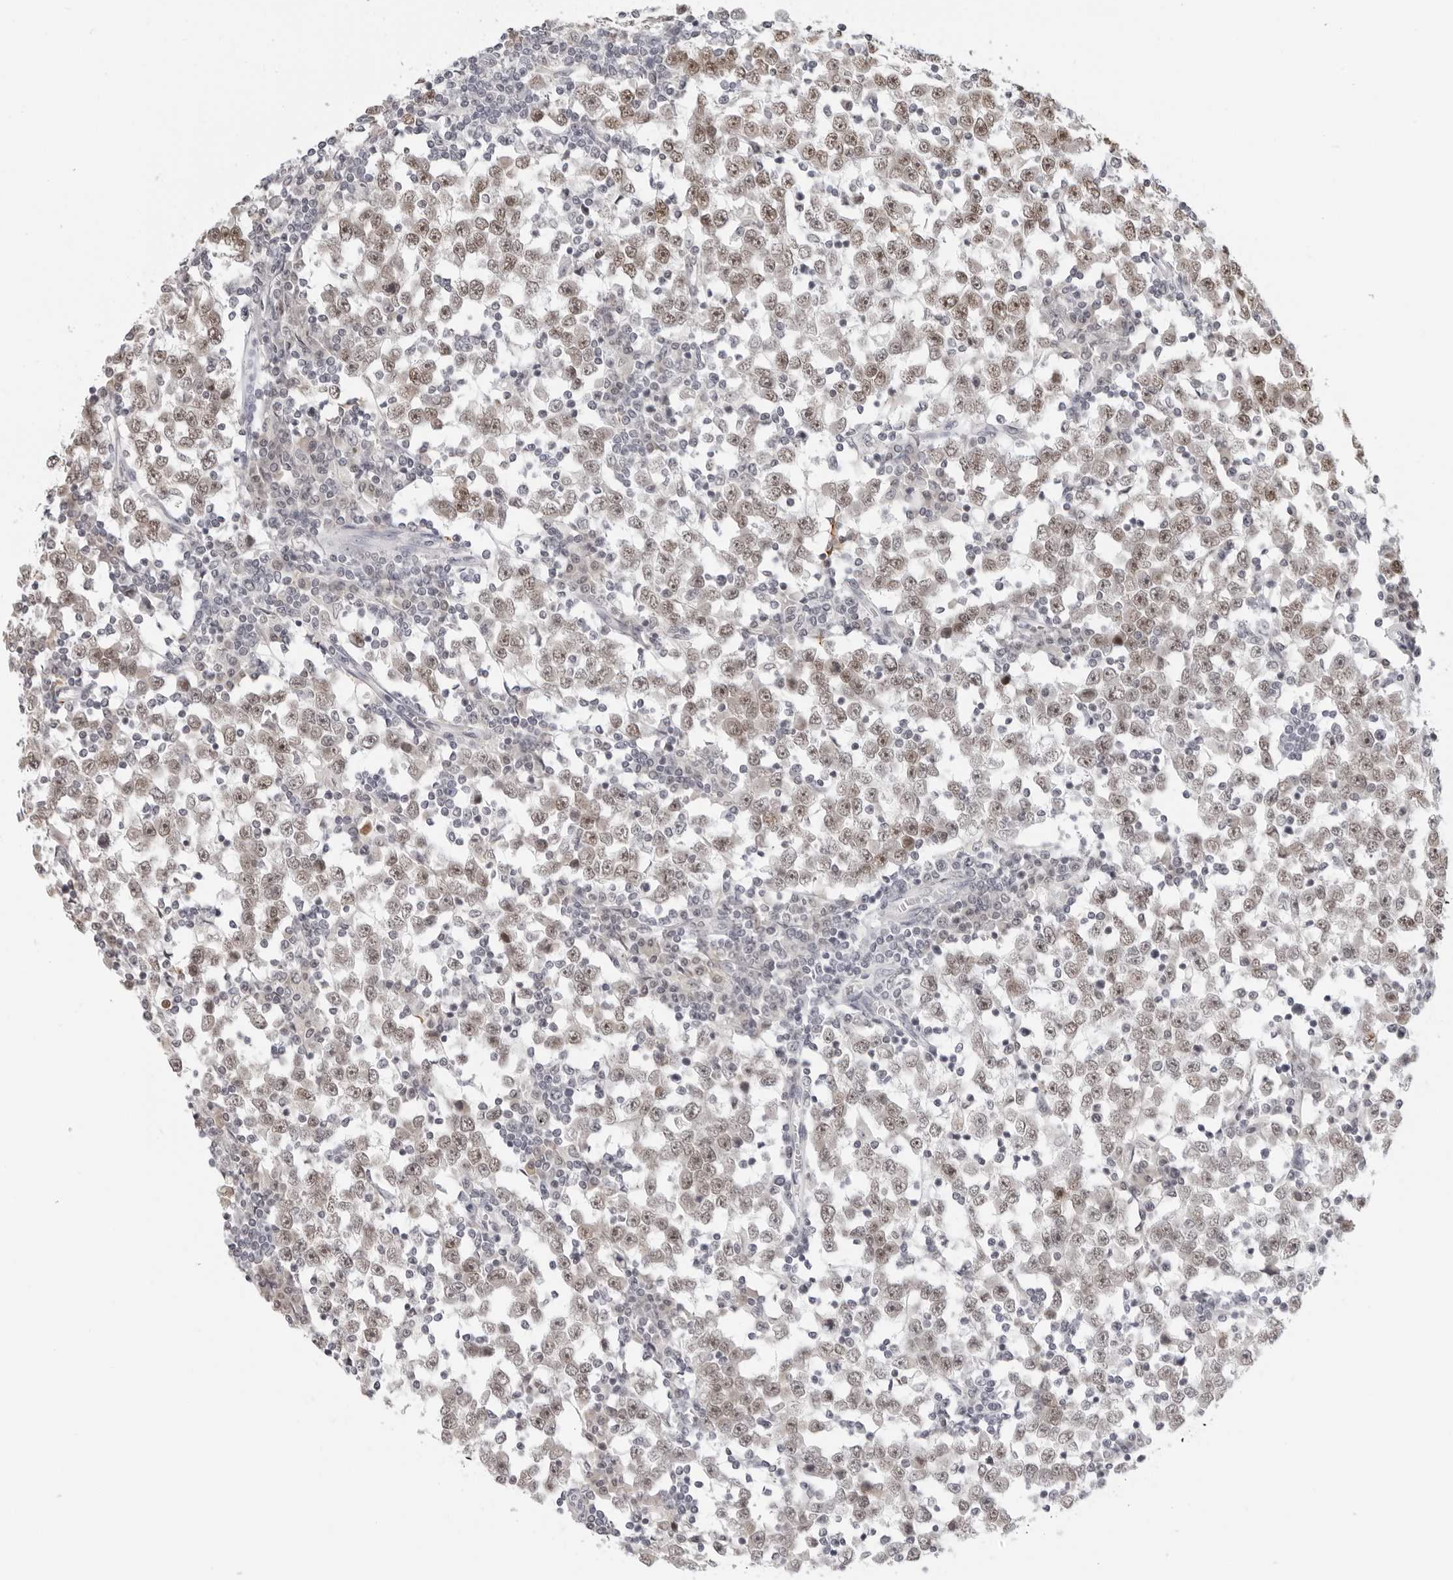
{"staining": {"intensity": "moderate", "quantity": ">75%", "location": "nuclear"}, "tissue": "testis cancer", "cell_type": "Tumor cells", "image_type": "cancer", "snomed": [{"axis": "morphology", "description": "Seminoma, NOS"}, {"axis": "topography", "description": "Testis"}], "caption": "This photomicrograph shows IHC staining of seminoma (testis), with medium moderate nuclear expression in about >75% of tumor cells.", "gene": "MSH6", "patient": {"sex": "male", "age": 65}}